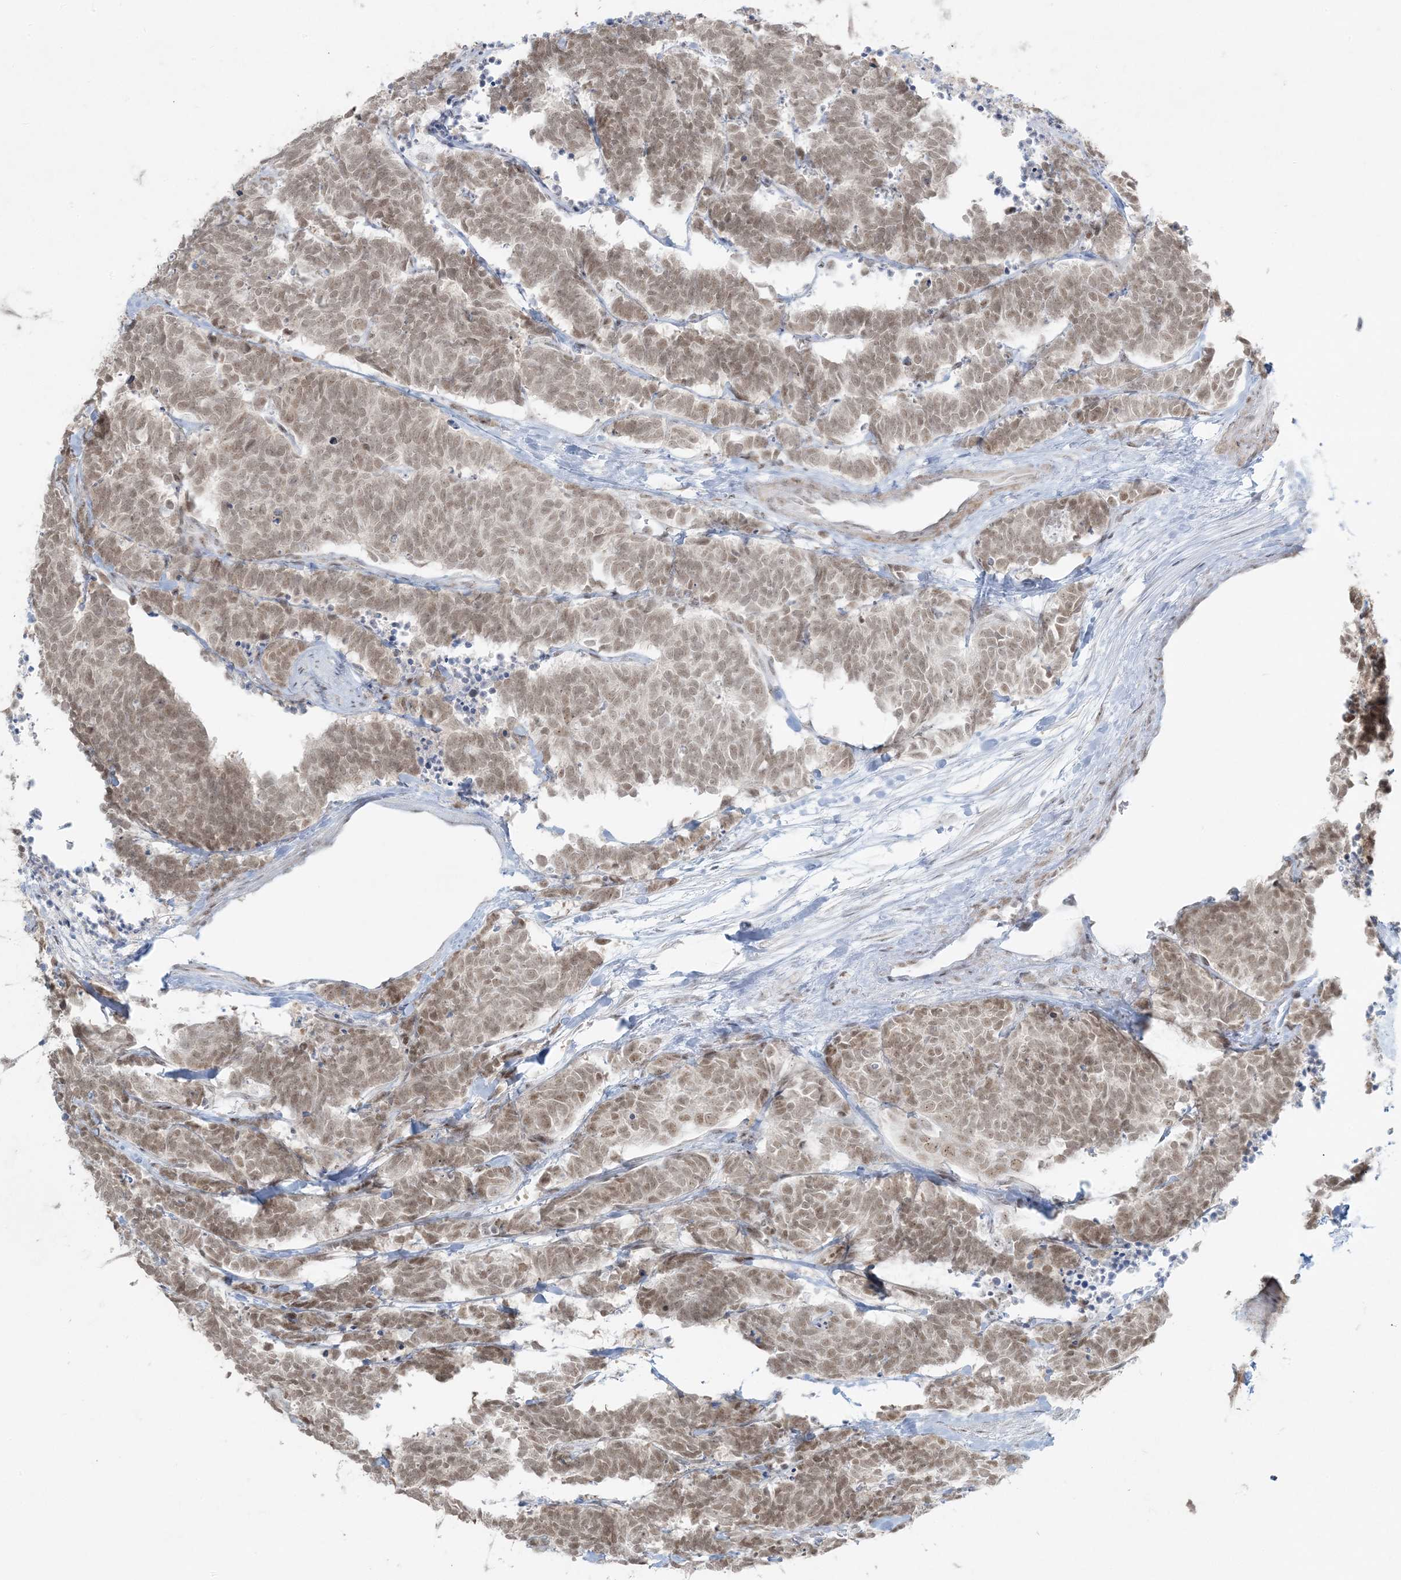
{"staining": {"intensity": "moderate", "quantity": ">75%", "location": "nuclear"}, "tissue": "carcinoid", "cell_type": "Tumor cells", "image_type": "cancer", "snomed": [{"axis": "morphology", "description": "Carcinoma, NOS"}, {"axis": "morphology", "description": "Carcinoid, malignant, NOS"}, {"axis": "topography", "description": "Urinary bladder"}], "caption": "This histopathology image reveals immunohistochemistry (IHC) staining of carcinoid, with medium moderate nuclear positivity in approximately >75% of tumor cells.", "gene": "ZNF787", "patient": {"sex": "male", "age": 57}}